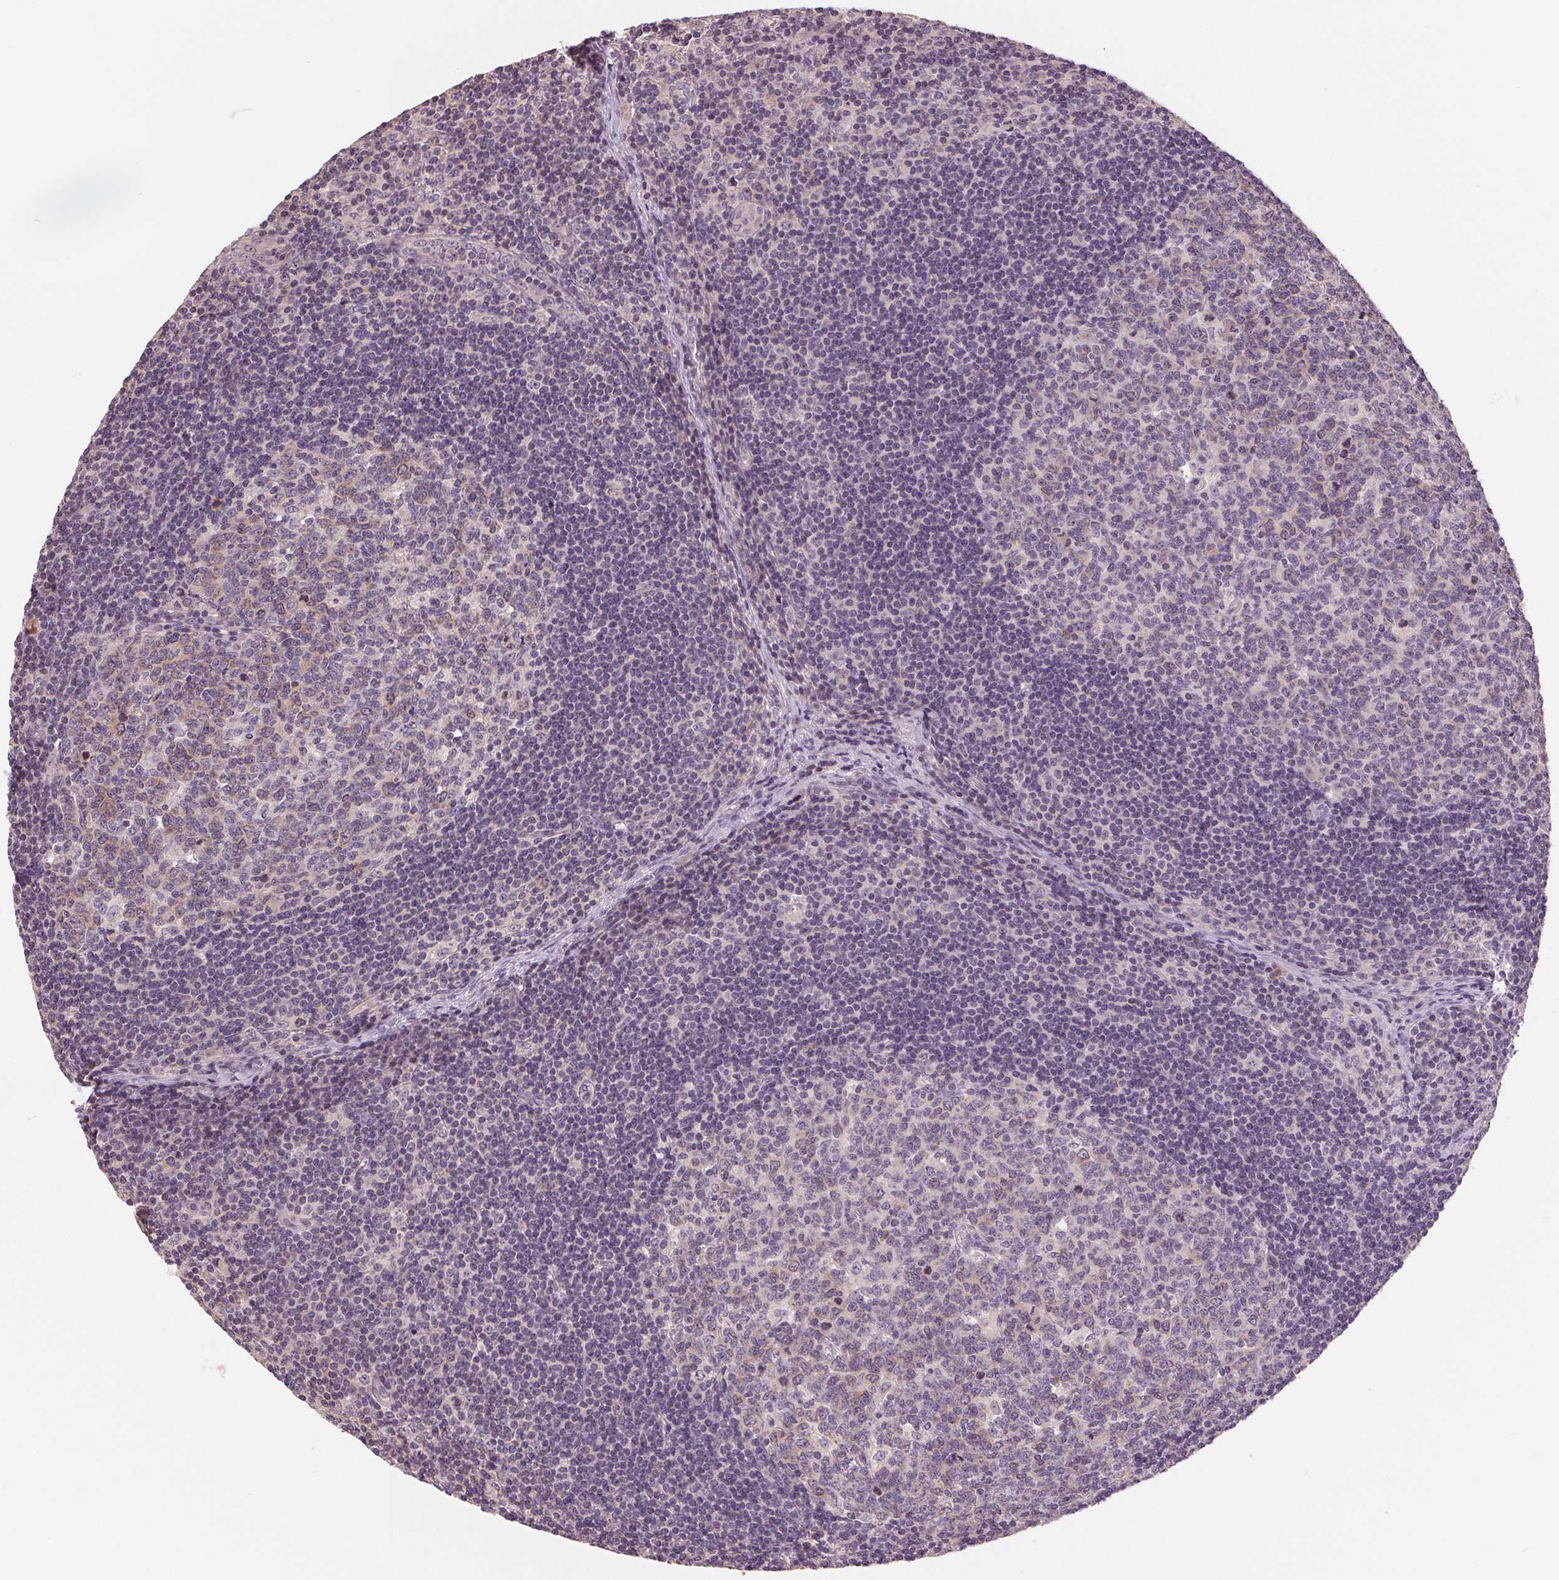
{"staining": {"intensity": "weak", "quantity": "<25%", "location": "cytoplasmic/membranous"}, "tissue": "lymph node", "cell_type": "Germinal center cells", "image_type": "normal", "snomed": [{"axis": "morphology", "description": "Normal tissue, NOS"}, {"axis": "topography", "description": "Lymph node"}], "caption": "Protein analysis of unremarkable lymph node reveals no significant staining in germinal center cells.", "gene": "AQP8", "patient": {"sex": "female", "age": 41}}